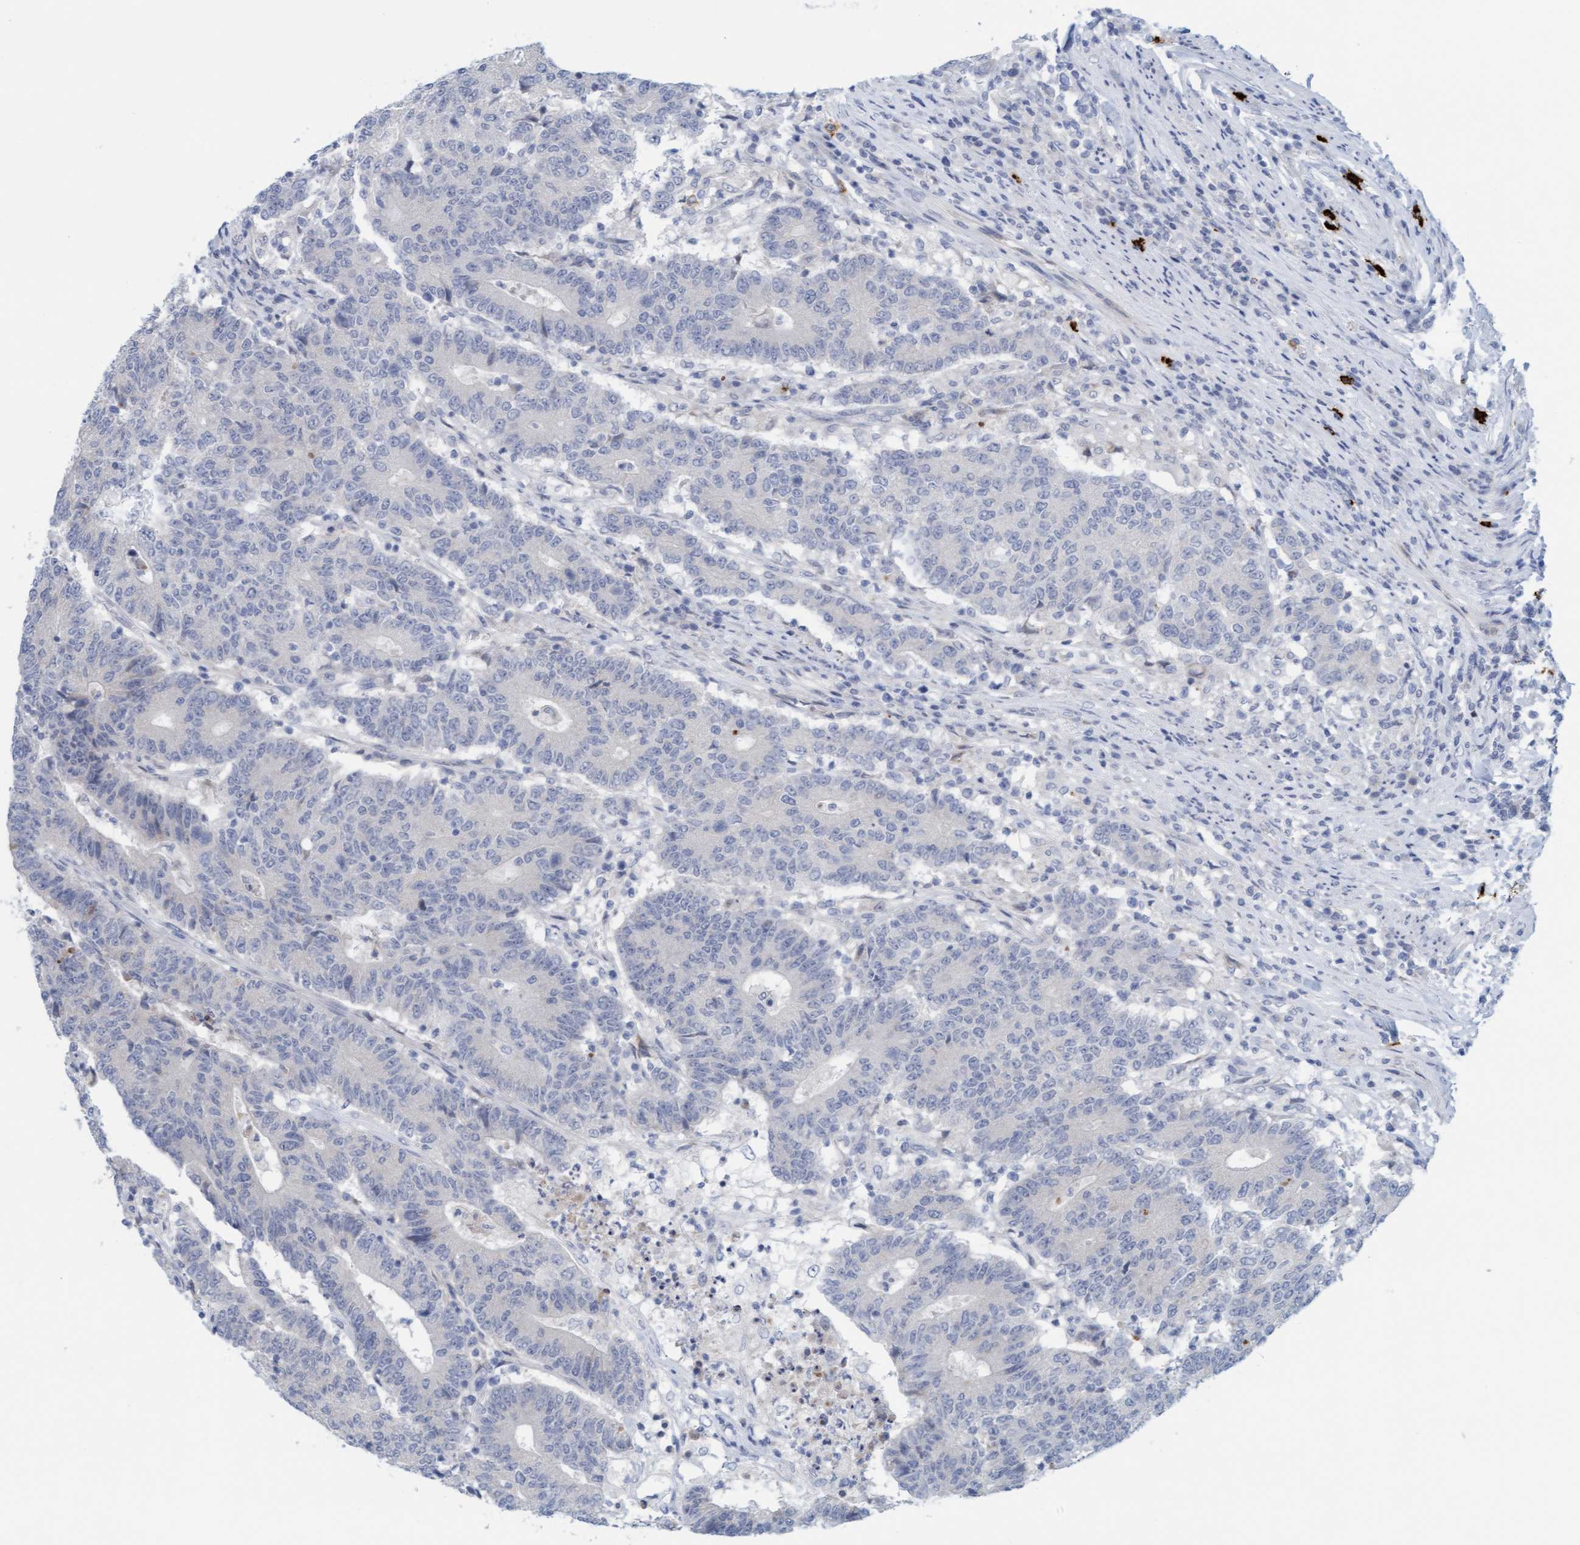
{"staining": {"intensity": "negative", "quantity": "none", "location": "none"}, "tissue": "colorectal cancer", "cell_type": "Tumor cells", "image_type": "cancer", "snomed": [{"axis": "morphology", "description": "Normal tissue, NOS"}, {"axis": "morphology", "description": "Adenocarcinoma, NOS"}, {"axis": "topography", "description": "Colon"}], "caption": "The immunohistochemistry micrograph has no significant staining in tumor cells of colorectal cancer (adenocarcinoma) tissue. Nuclei are stained in blue.", "gene": "CPA3", "patient": {"sex": "female", "age": 75}}